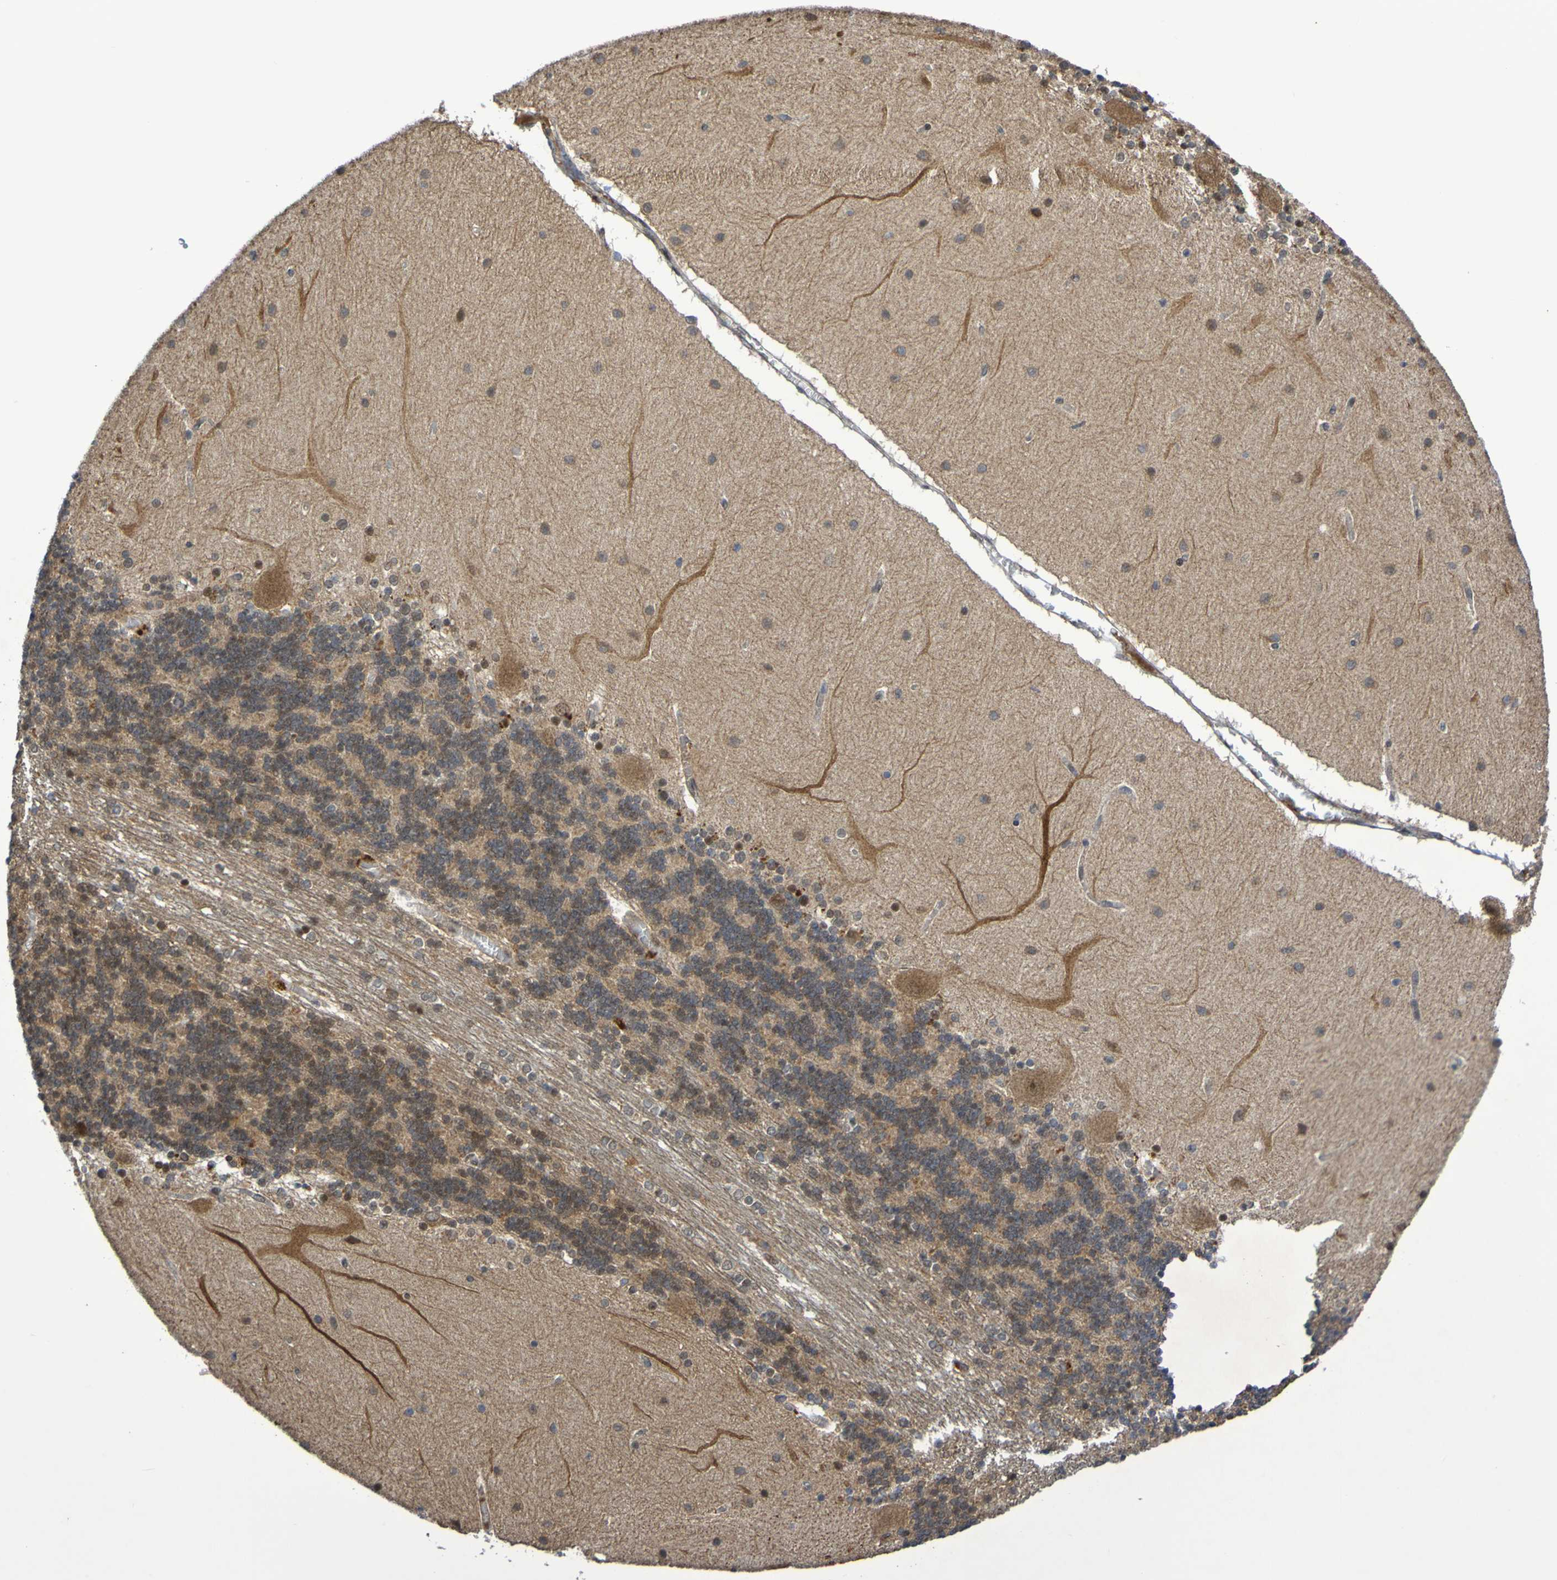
{"staining": {"intensity": "negative", "quantity": "none", "location": "none"}, "tissue": "cerebellum", "cell_type": "Cells in granular layer", "image_type": "normal", "snomed": [{"axis": "morphology", "description": "Normal tissue, NOS"}, {"axis": "topography", "description": "Cerebellum"}], "caption": "Immunohistochemistry (IHC) micrograph of unremarkable cerebellum stained for a protein (brown), which shows no staining in cells in granular layer. Brightfield microscopy of IHC stained with DAB (3,3'-diaminobenzidine) (brown) and hematoxylin (blue), captured at high magnification.", "gene": "ITLN1", "patient": {"sex": "female", "age": 54}}